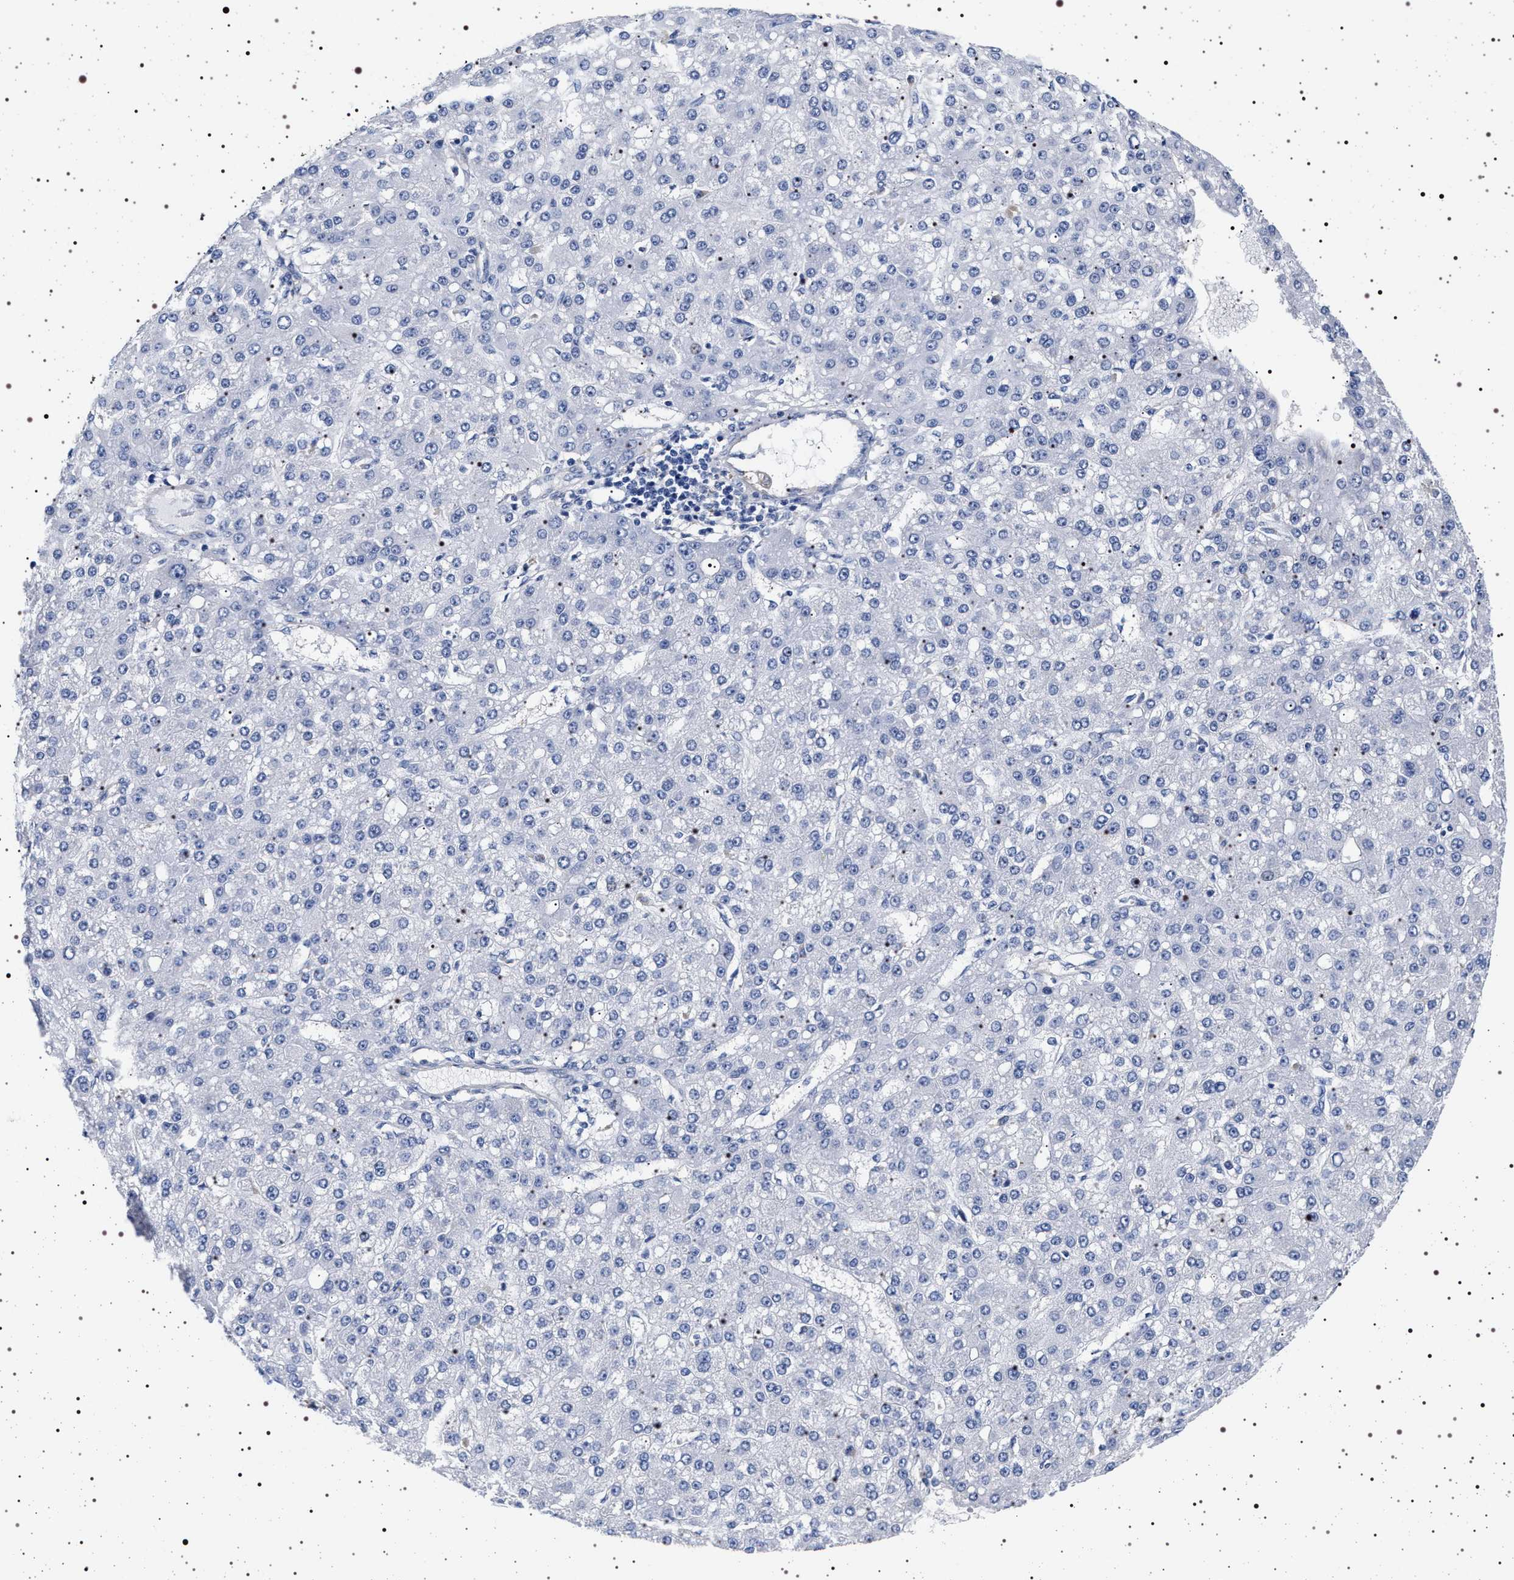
{"staining": {"intensity": "negative", "quantity": "none", "location": "none"}, "tissue": "liver cancer", "cell_type": "Tumor cells", "image_type": "cancer", "snomed": [{"axis": "morphology", "description": "Carcinoma, Hepatocellular, NOS"}, {"axis": "topography", "description": "Liver"}], "caption": "Immunohistochemistry histopathology image of neoplastic tissue: human hepatocellular carcinoma (liver) stained with DAB (3,3'-diaminobenzidine) reveals no significant protein expression in tumor cells.", "gene": "HSD17B1", "patient": {"sex": "male", "age": 67}}